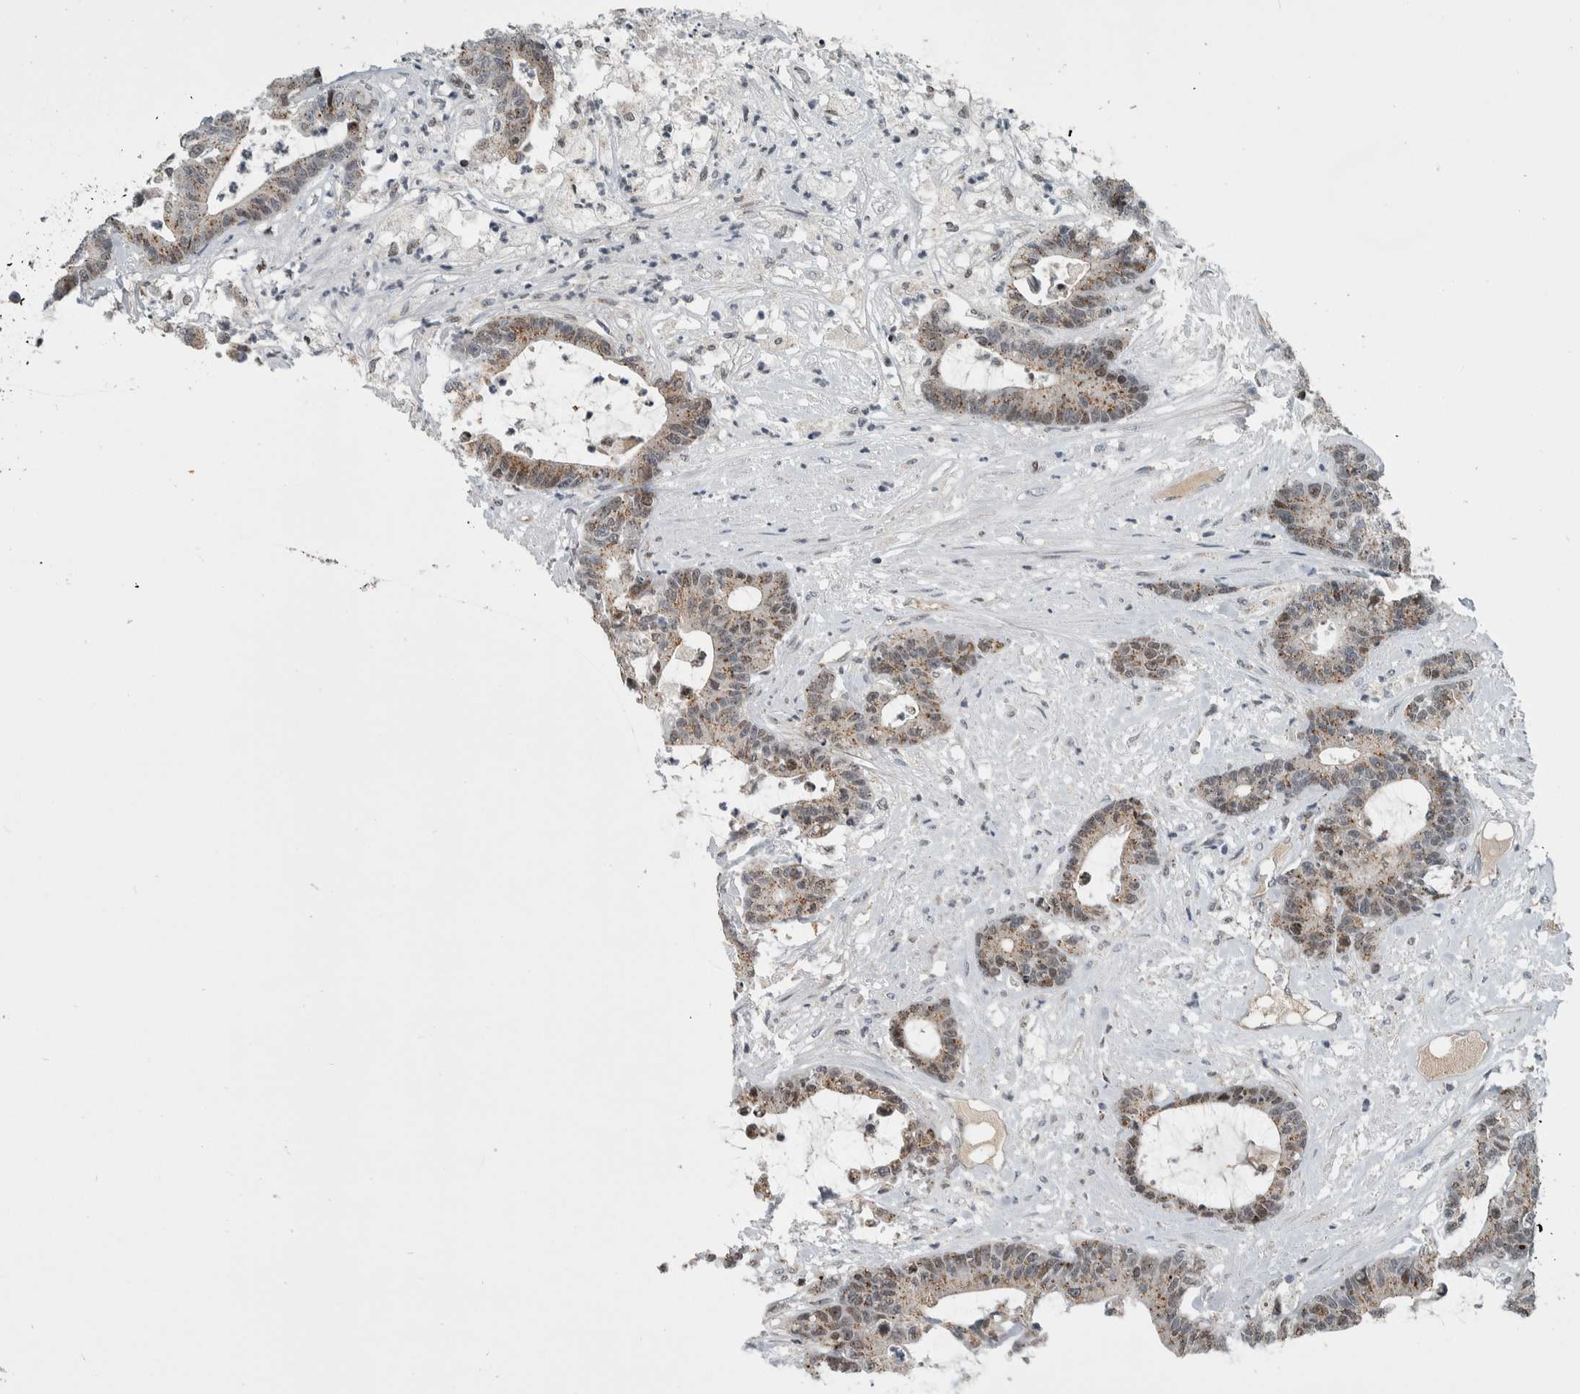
{"staining": {"intensity": "weak", "quantity": ">75%", "location": "cytoplasmic/membranous"}, "tissue": "colorectal cancer", "cell_type": "Tumor cells", "image_type": "cancer", "snomed": [{"axis": "morphology", "description": "Adenocarcinoma, NOS"}, {"axis": "topography", "description": "Colon"}], "caption": "A high-resolution photomicrograph shows immunohistochemistry staining of colorectal cancer (adenocarcinoma), which displays weak cytoplasmic/membranous expression in about >75% of tumor cells.", "gene": "MSL1", "patient": {"sex": "female", "age": 84}}